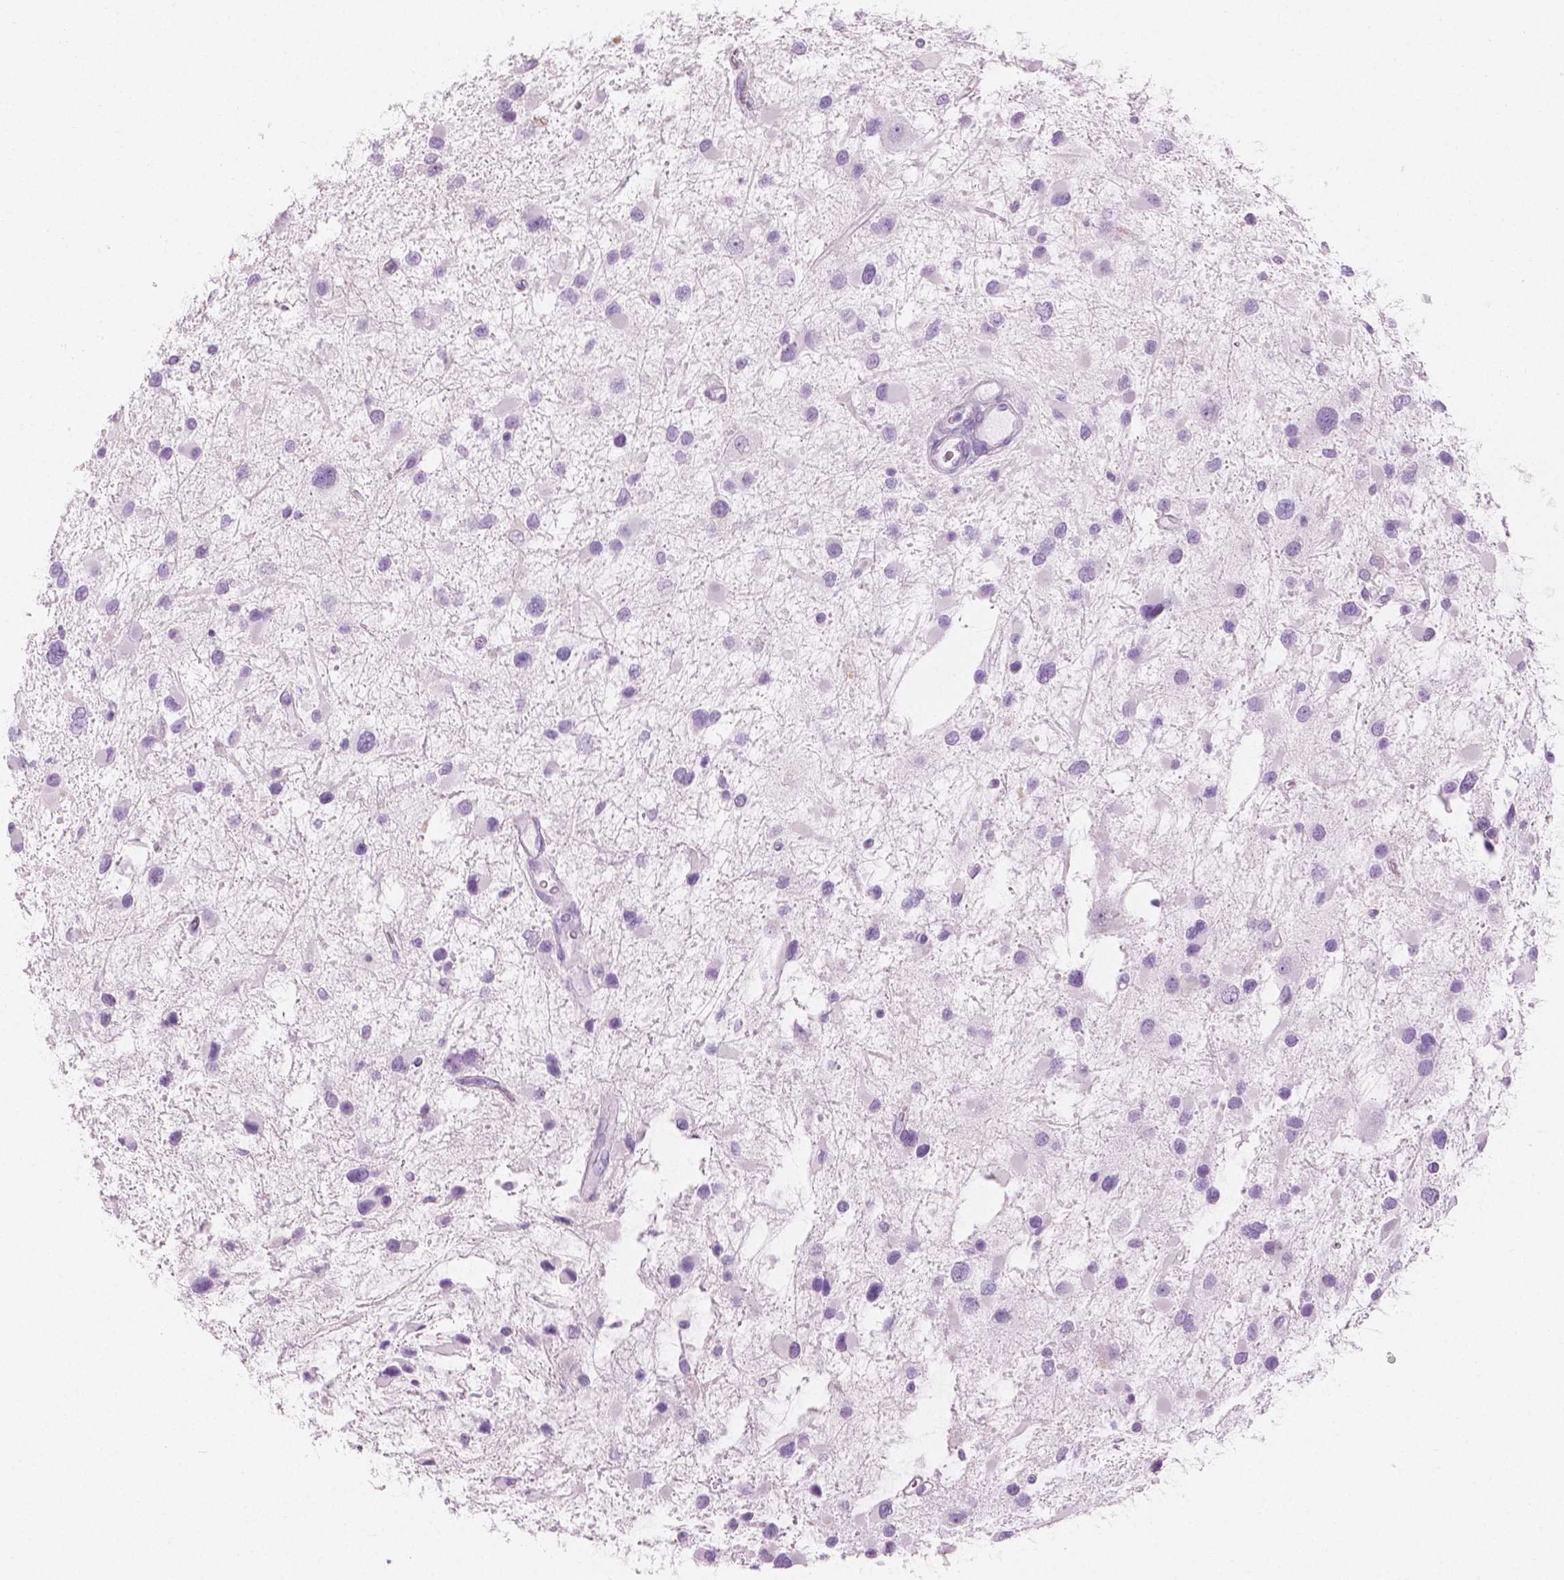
{"staining": {"intensity": "negative", "quantity": "none", "location": "none"}, "tissue": "glioma", "cell_type": "Tumor cells", "image_type": "cancer", "snomed": [{"axis": "morphology", "description": "Glioma, malignant, Low grade"}, {"axis": "topography", "description": "Brain"}], "caption": "Tumor cells are negative for protein expression in human malignant glioma (low-grade).", "gene": "PLIN4", "patient": {"sex": "female", "age": 32}}